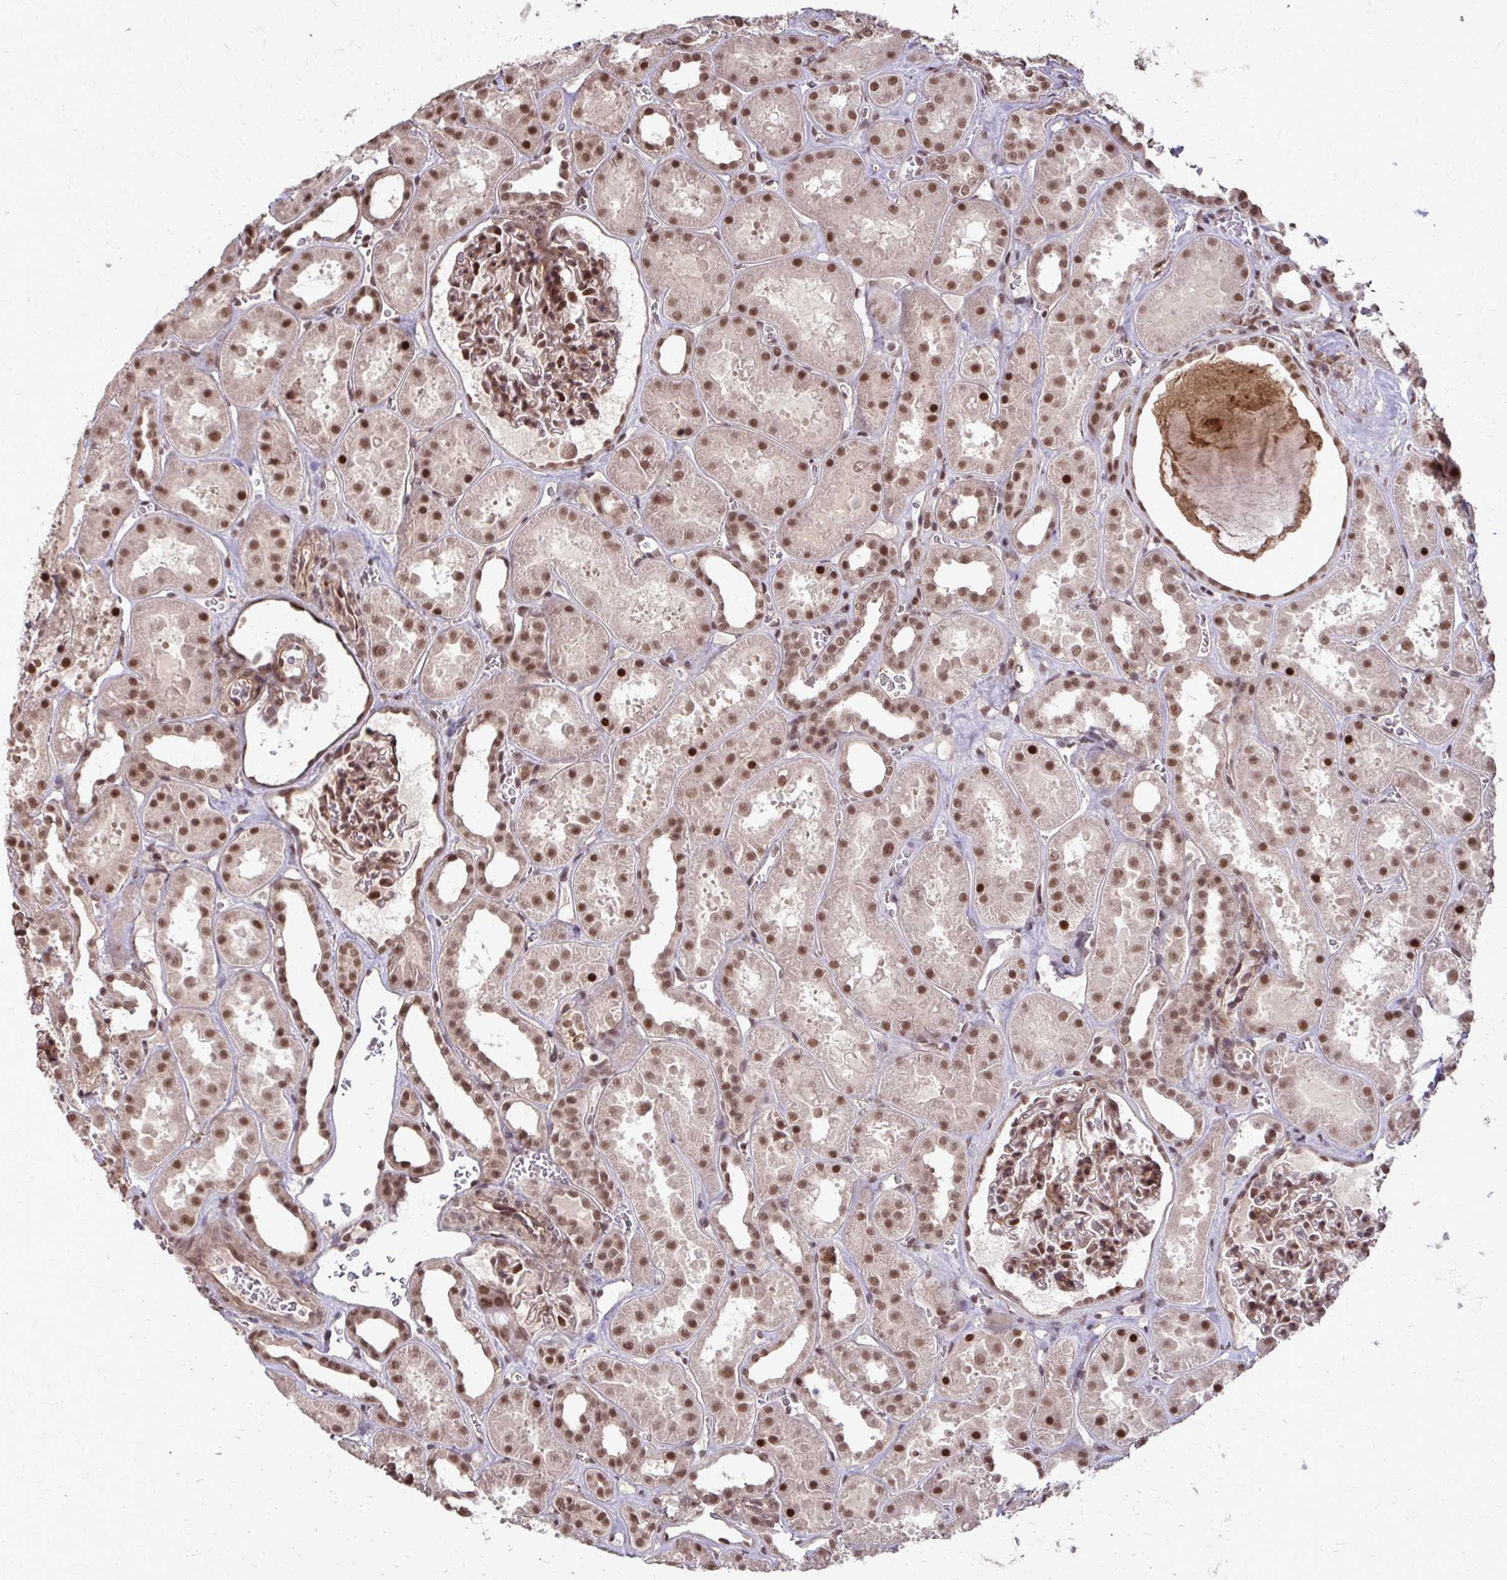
{"staining": {"intensity": "moderate", "quantity": ">75%", "location": "nuclear"}, "tissue": "kidney", "cell_type": "Cells in glomeruli", "image_type": "normal", "snomed": [{"axis": "morphology", "description": "Normal tissue, NOS"}, {"axis": "topography", "description": "Kidney"}], "caption": "Brown immunohistochemical staining in normal human kidney shows moderate nuclear positivity in about >75% of cells in glomeruli.", "gene": "SS18", "patient": {"sex": "female", "age": 41}}